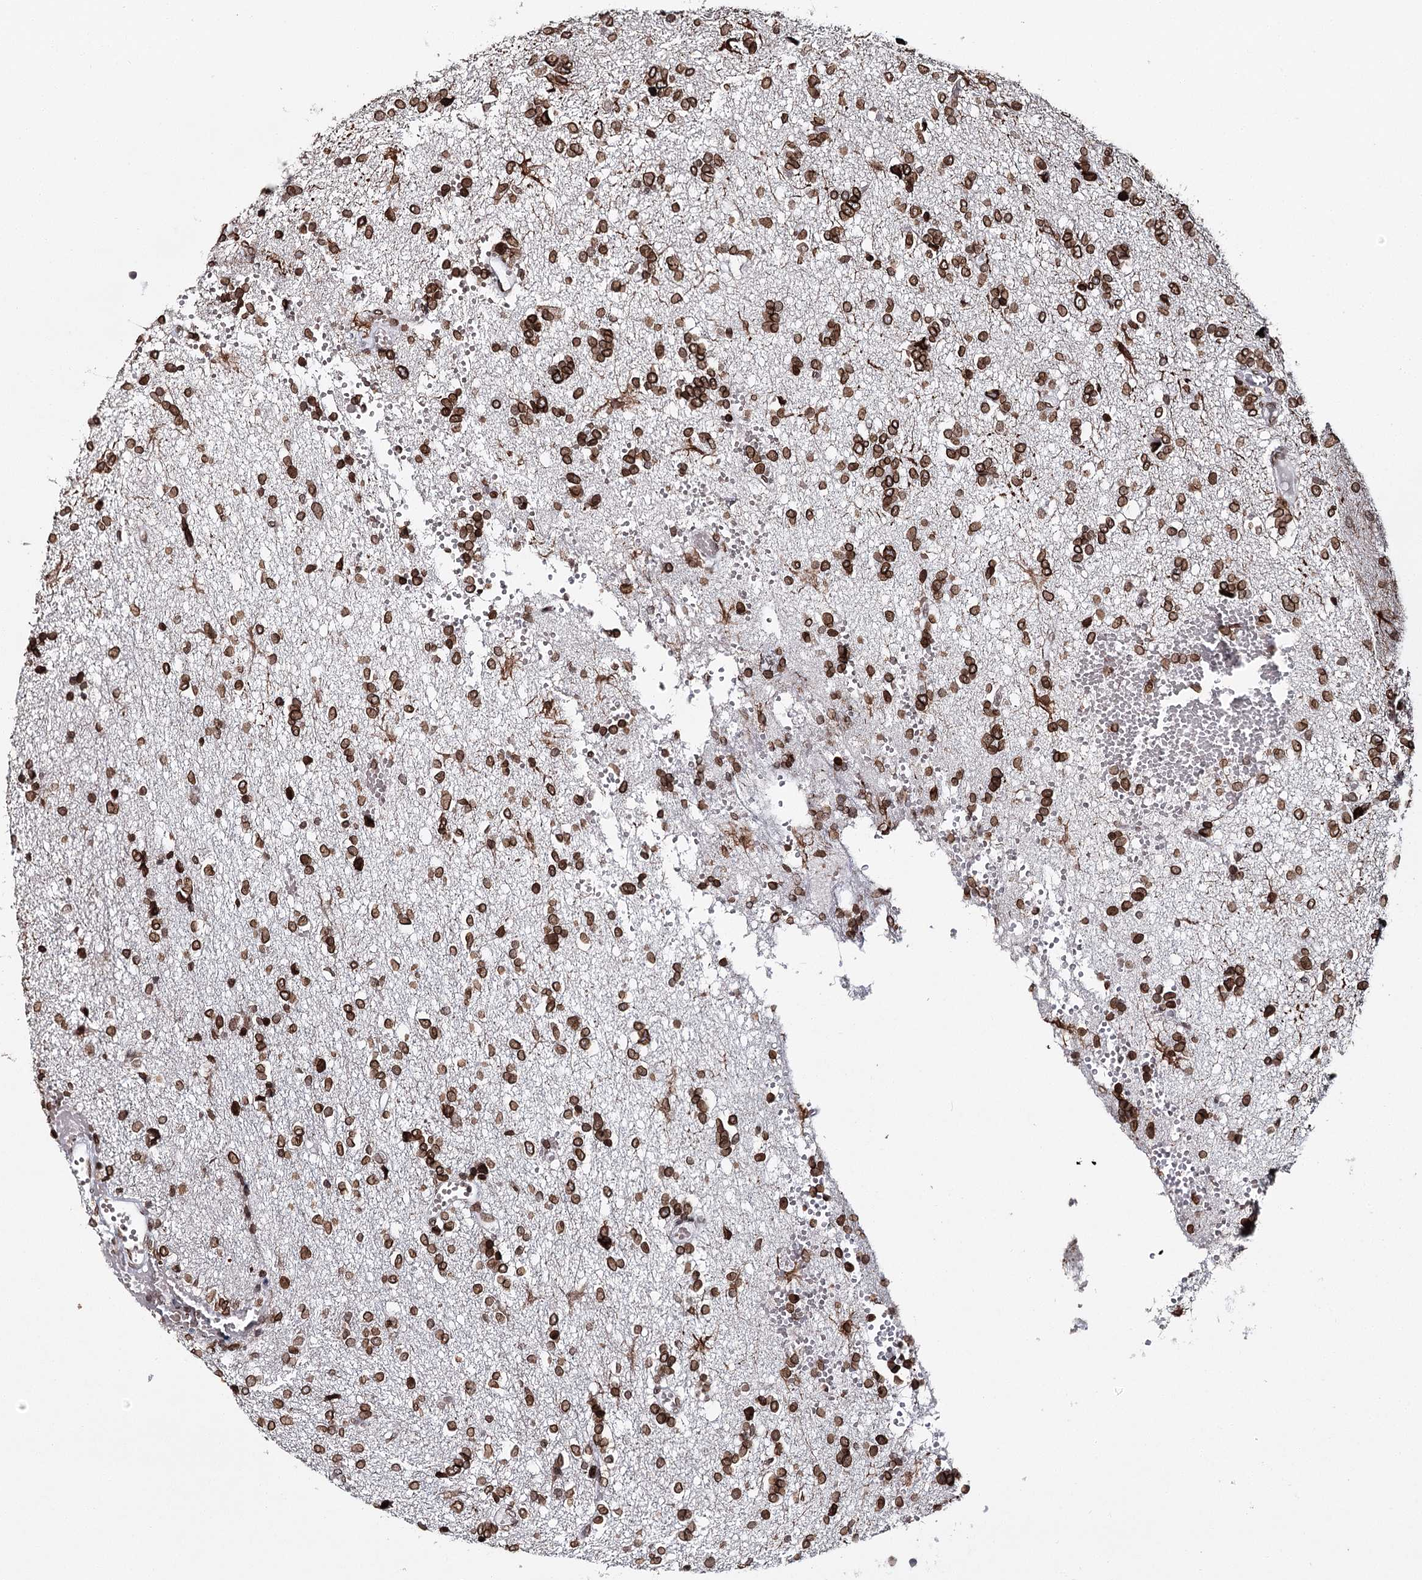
{"staining": {"intensity": "strong", "quantity": ">75%", "location": "cytoplasmic/membranous,nuclear"}, "tissue": "glioma", "cell_type": "Tumor cells", "image_type": "cancer", "snomed": [{"axis": "morphology", "description": "Glioma, malignant, High grade"}, {"axis": "topography", "description": "Brain"}], "caption": "High-power microscopy captured an immunohistochemistry (IHC) micrograph of glioma, revealing strong cytoplasmic/membranous and nuclear expression in about >75% of tumor cells. Using DAB (3,3'-diaminobenzidine) (brown) and hematoxylin (blue) stains, captured at high magnification using brightfield microscopy.", "gene": "KIAA0930", "patient": {"sex": "female", "age": 59}}